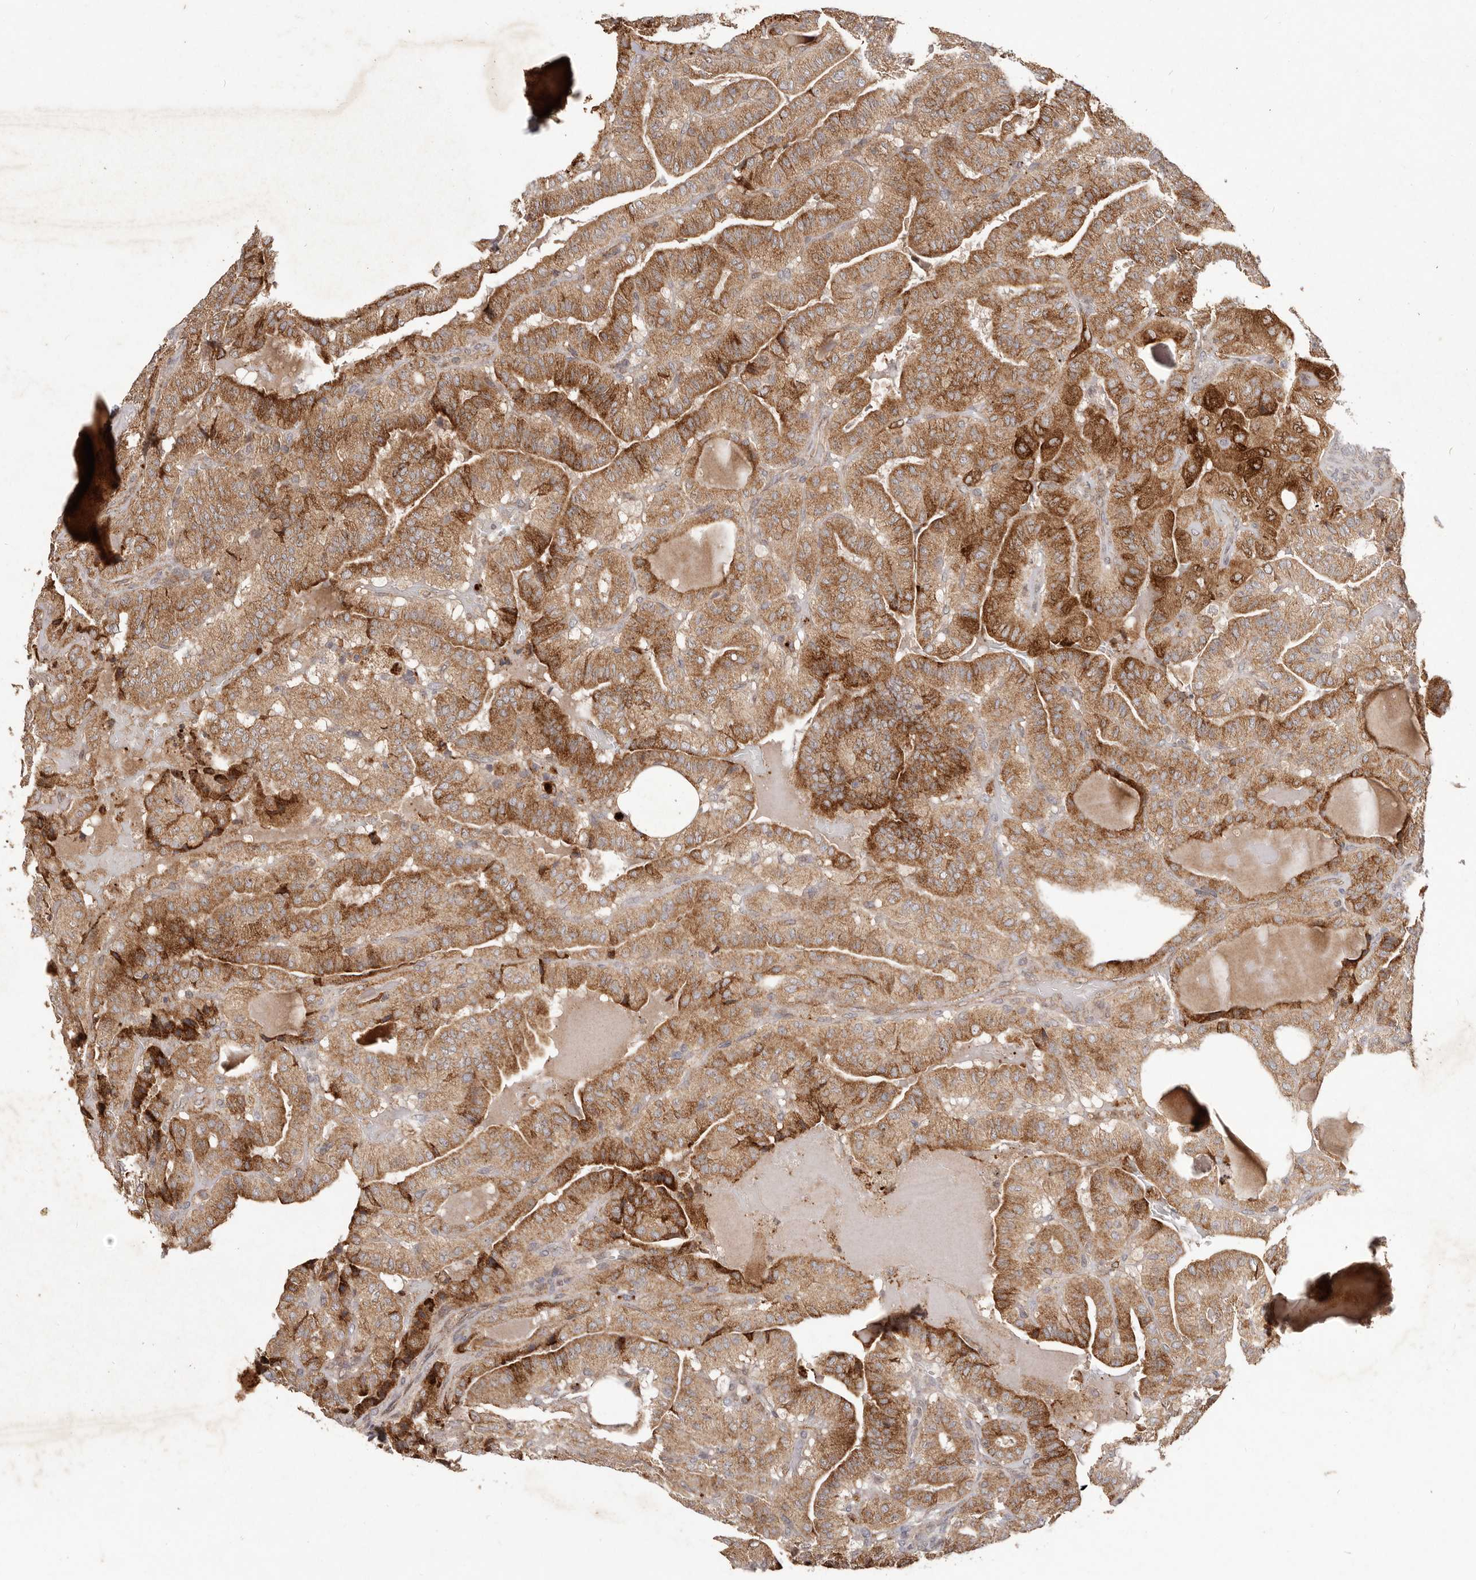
{"staining": {"intensity": "strong", "quantity": ">75%", "location": "cytoplasmic/membranous"}, "tissue": "thyroid cancer", "cell_type": "Tumor cells", "image_type": "cancer", "snomed": [{"axis": "morphology", "description": "Papillary adenocarcinoma, NOS"}, {"axis": "topography", "description": "Thyroid gland"}], "caption": "This is an image of immunohistochemistry staining of thyroid cancer, which shows strong positivity in the cytoplasmic/membranous of tumor cells.", "gene": "PLOD2", "patient": {"sex": "male", "age": 77}}